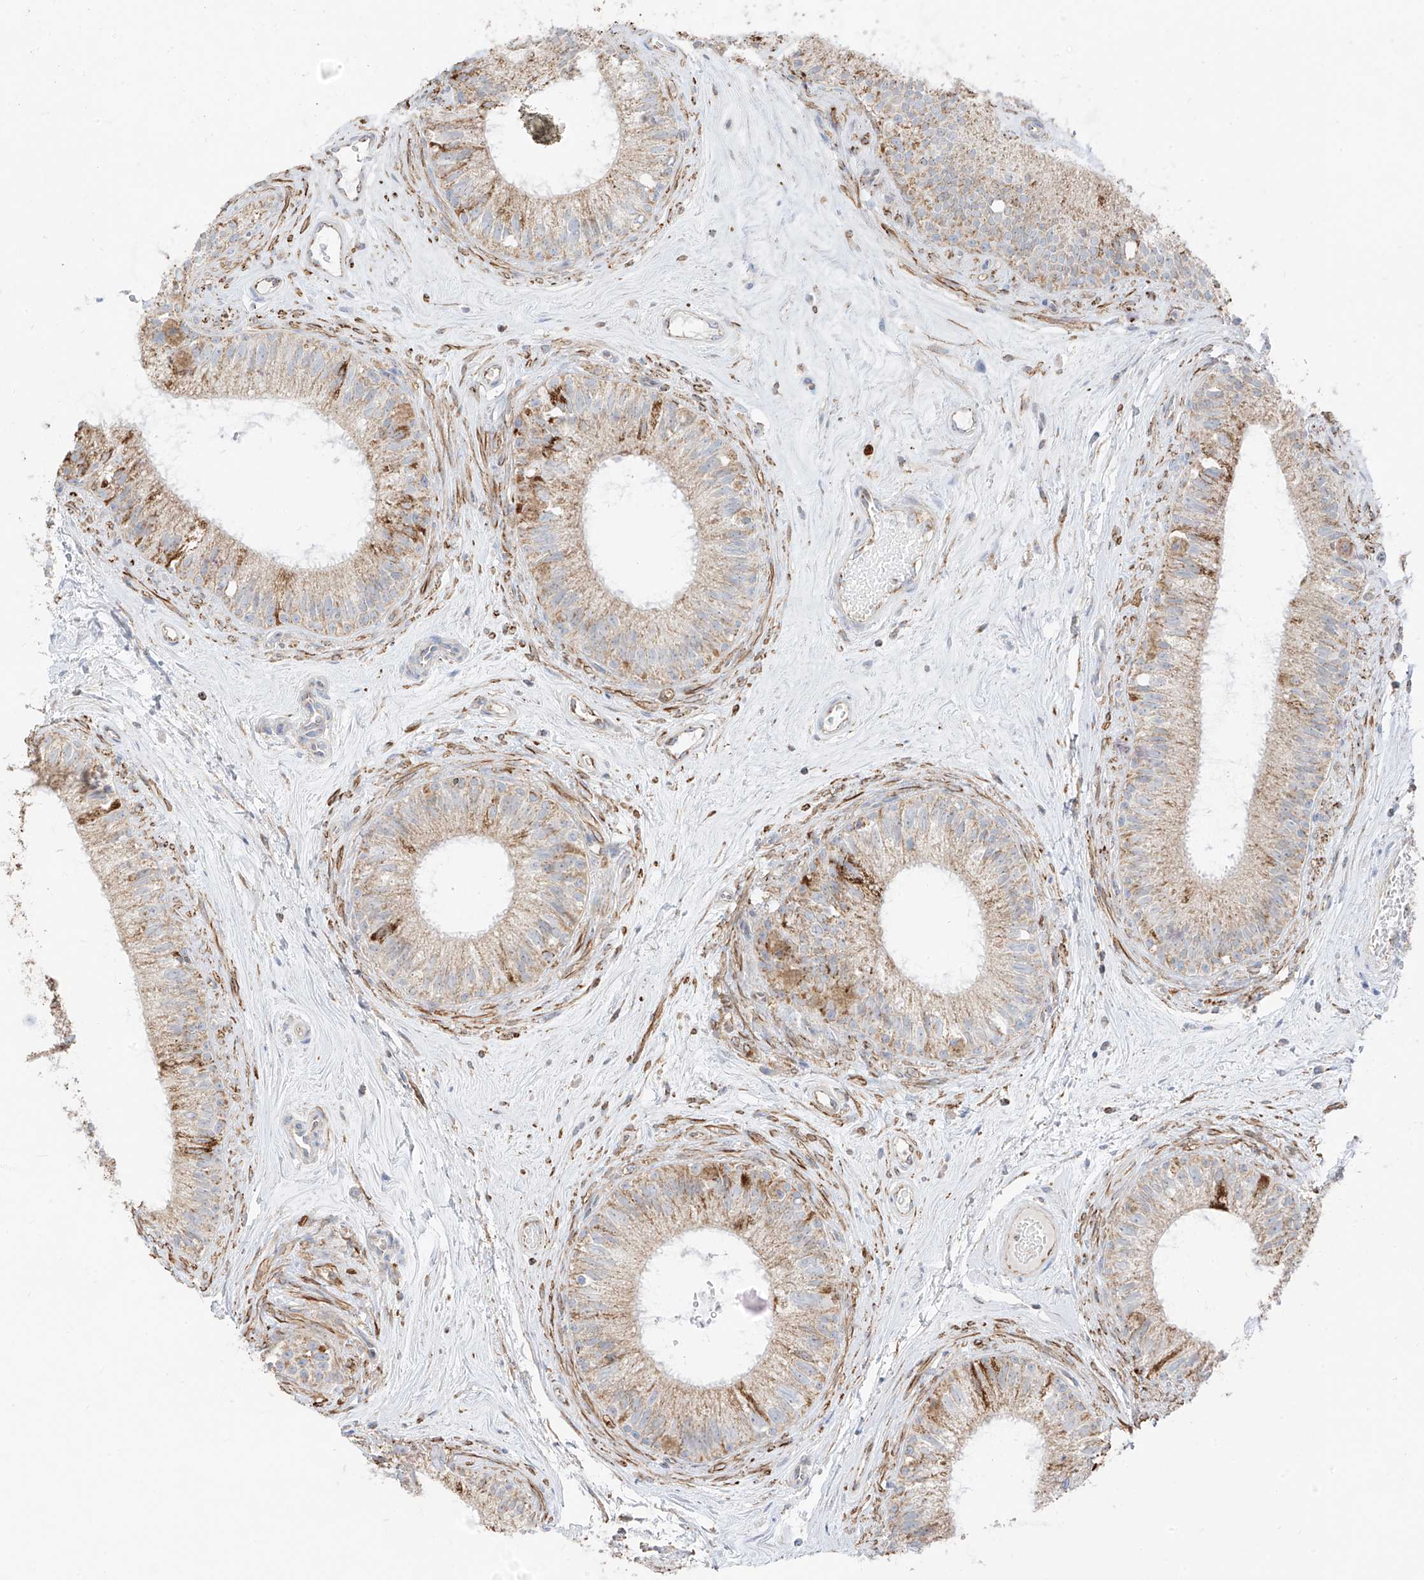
{"staining": {"intensity": "moderate", "quantity": ">75%", "location": "cytoplasmic/membranous"}, "tissue": "epididymis", "cell_type": "Glandular cells", "image_type": "normal", "snomed": [{"axis": "morphology", "description": "Normal tissue, NOS"}, {"axis": "topography", "description": "Epididymis"}], "caption": "IHC of unremarkable human epididymis displays medium levels of moderate cytoplasmic/membranous staining in approximately >75% of glandular cells.", "gene": "ETHE1", "patient": {"sex": "male", "age": 71}}